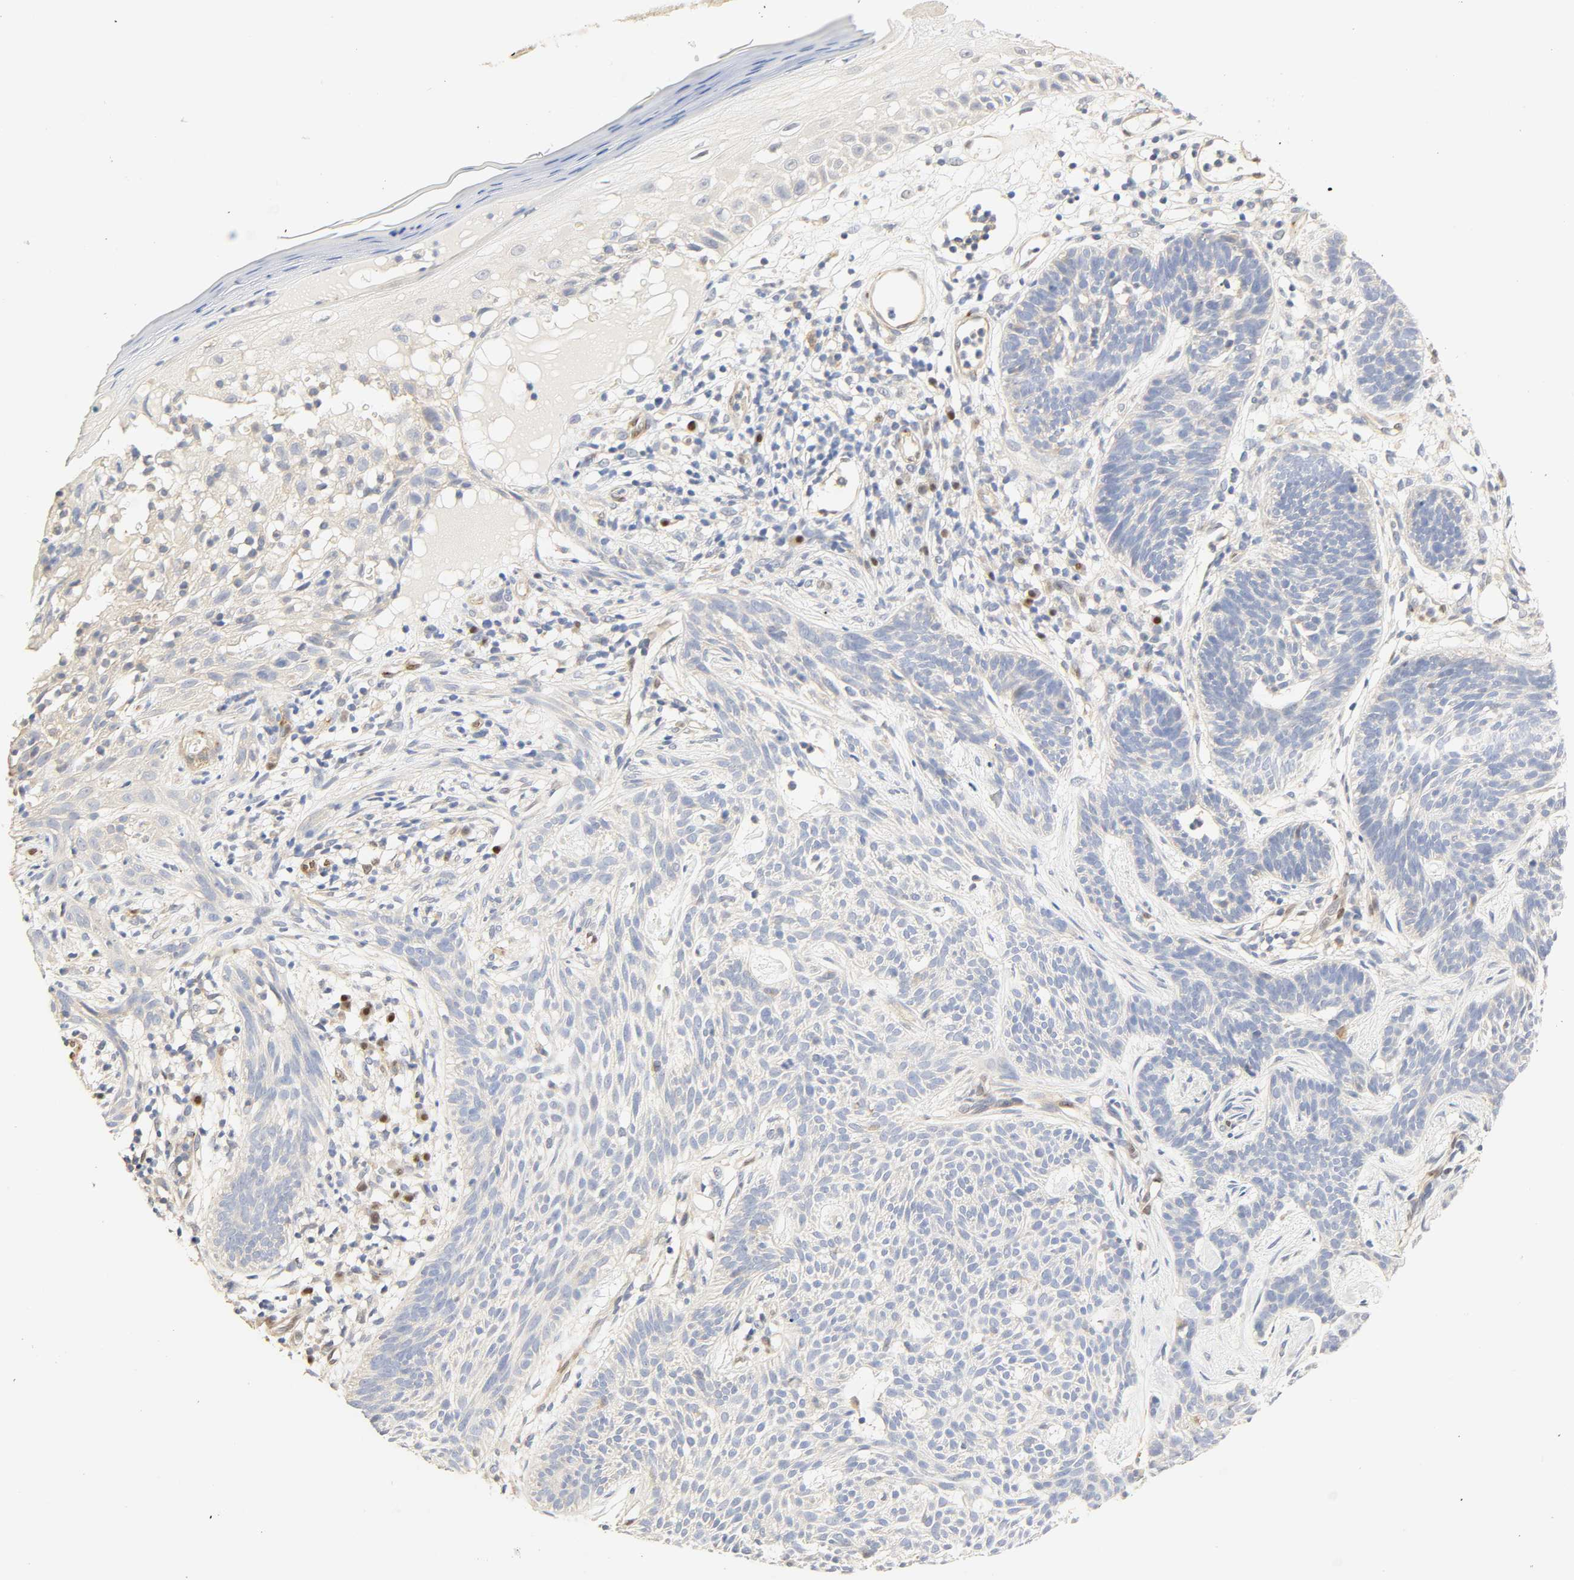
{"staining": {"intensity": "negative", "quantity": "none", "location": "none"}, "tissue": "skin cancer", "cell_type": "Tumor cells", "image_type": "cancer", "snomed": [{"axis": "morphology", "description": "Normal tissue, NOS"}, {"axis": "morphology", "description": "Basal cell carcinoma"}, {"axis": "topography", "description": "Skin"}], "caption": "The immunohistochemistry (IHC) histopathology image has no significant positivity in tumor cells of basal cell carcinoma (skin) tissue.", "gene": "BORCS8-MEF2B", "patient": {"sex": "female", "age": 69}}